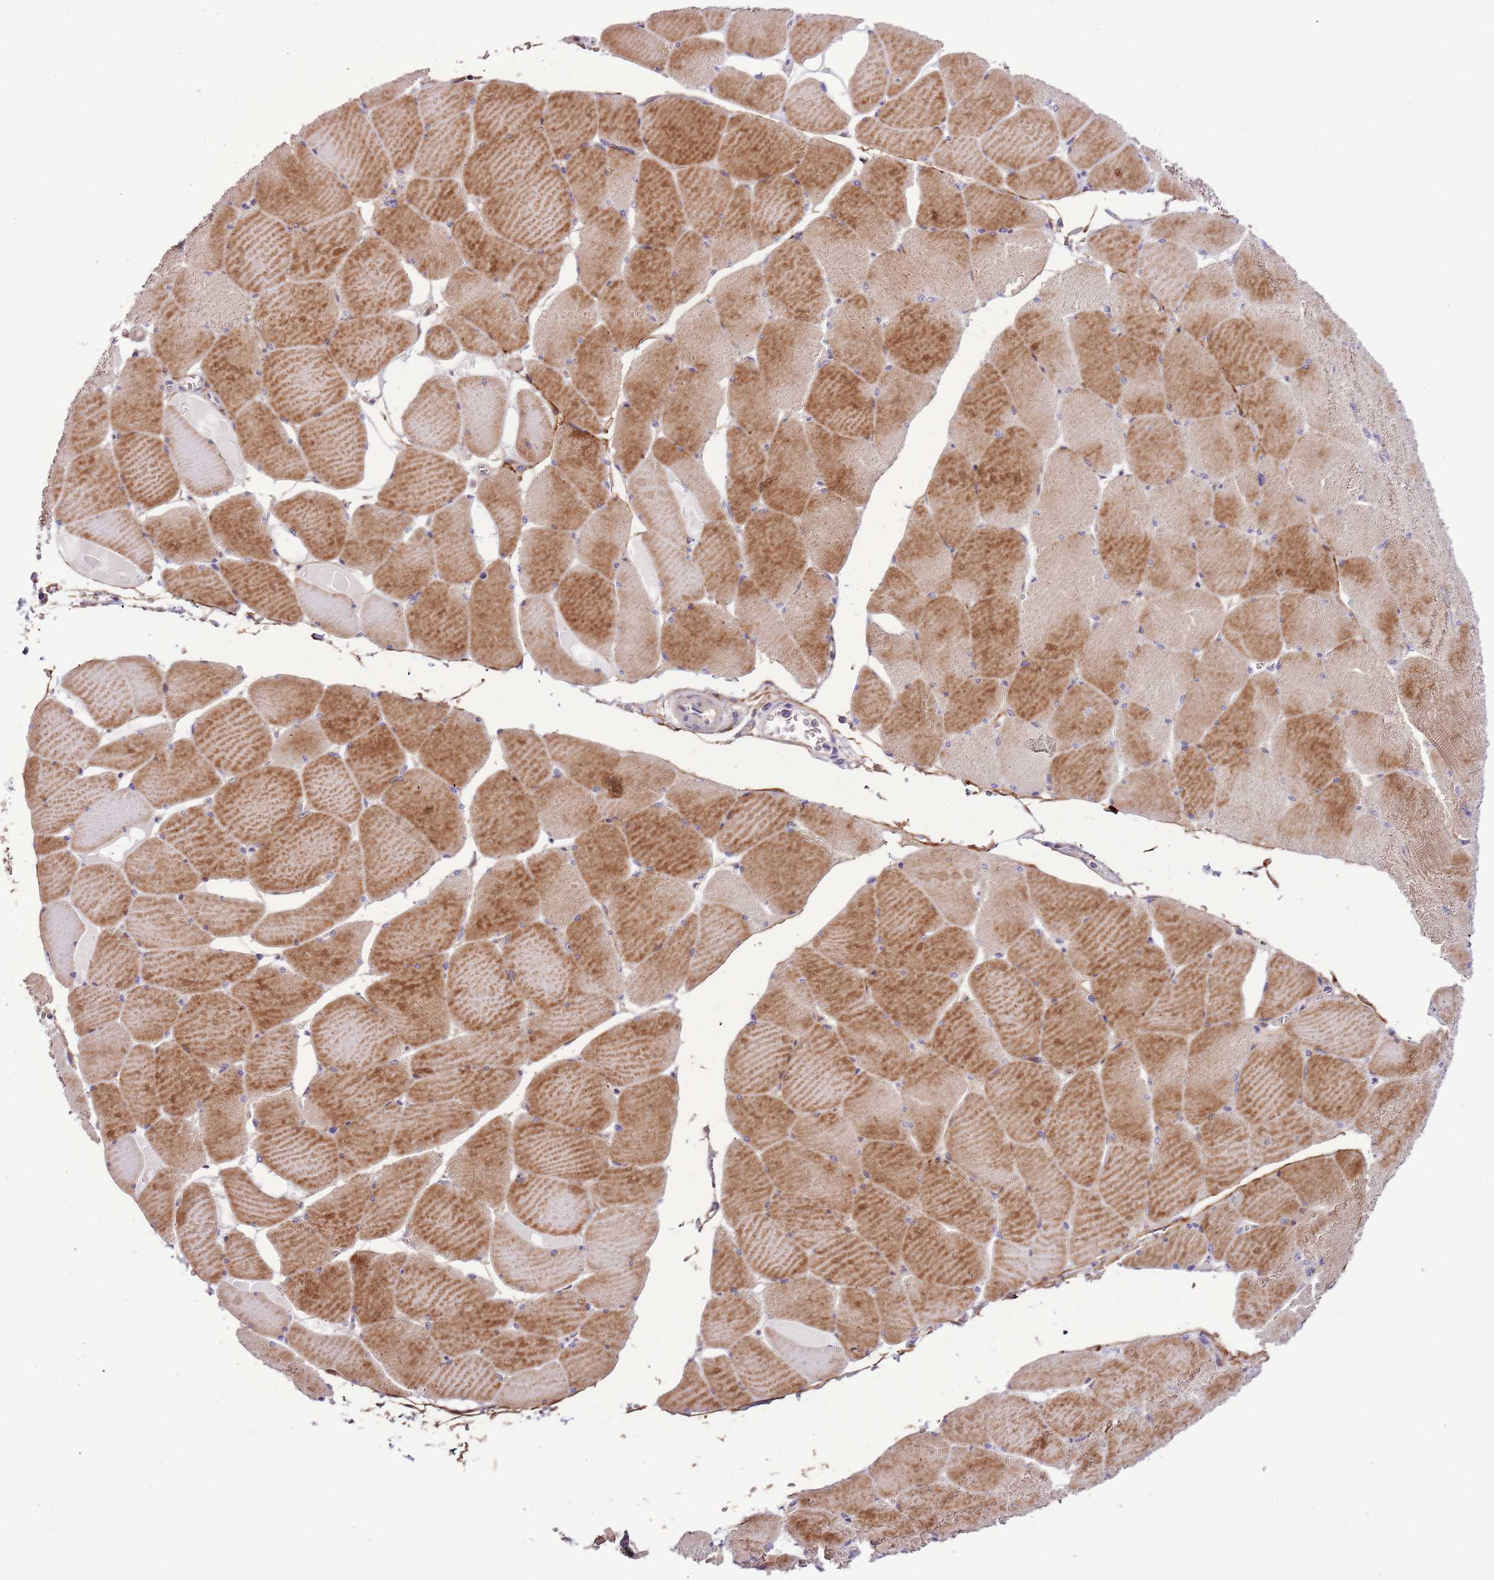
{"staining": {"intensity": "strong", "quantity": "25%-75%", "location": "cytoplasmic/membranous"}, "tissue": "skeletal muscle", "cell_type": "Myocytes", "image_type": "normal", "snomed": [{"axis": "morphology", "description": "Normal tissue, NOS"}, {"axis": "topography", "description": "Skeletal muscle"}, {"axis": "topography", "description": "Head-Neck"}], "caption": "Immunohistochemistry of benign skeletal muscle demonstrates high levels of strong cytoplasmic/membranous expression in approximately 25%-75% of myocytes.", "gene": "NKX2", "patient": {"sex": "male", "age": 66}}